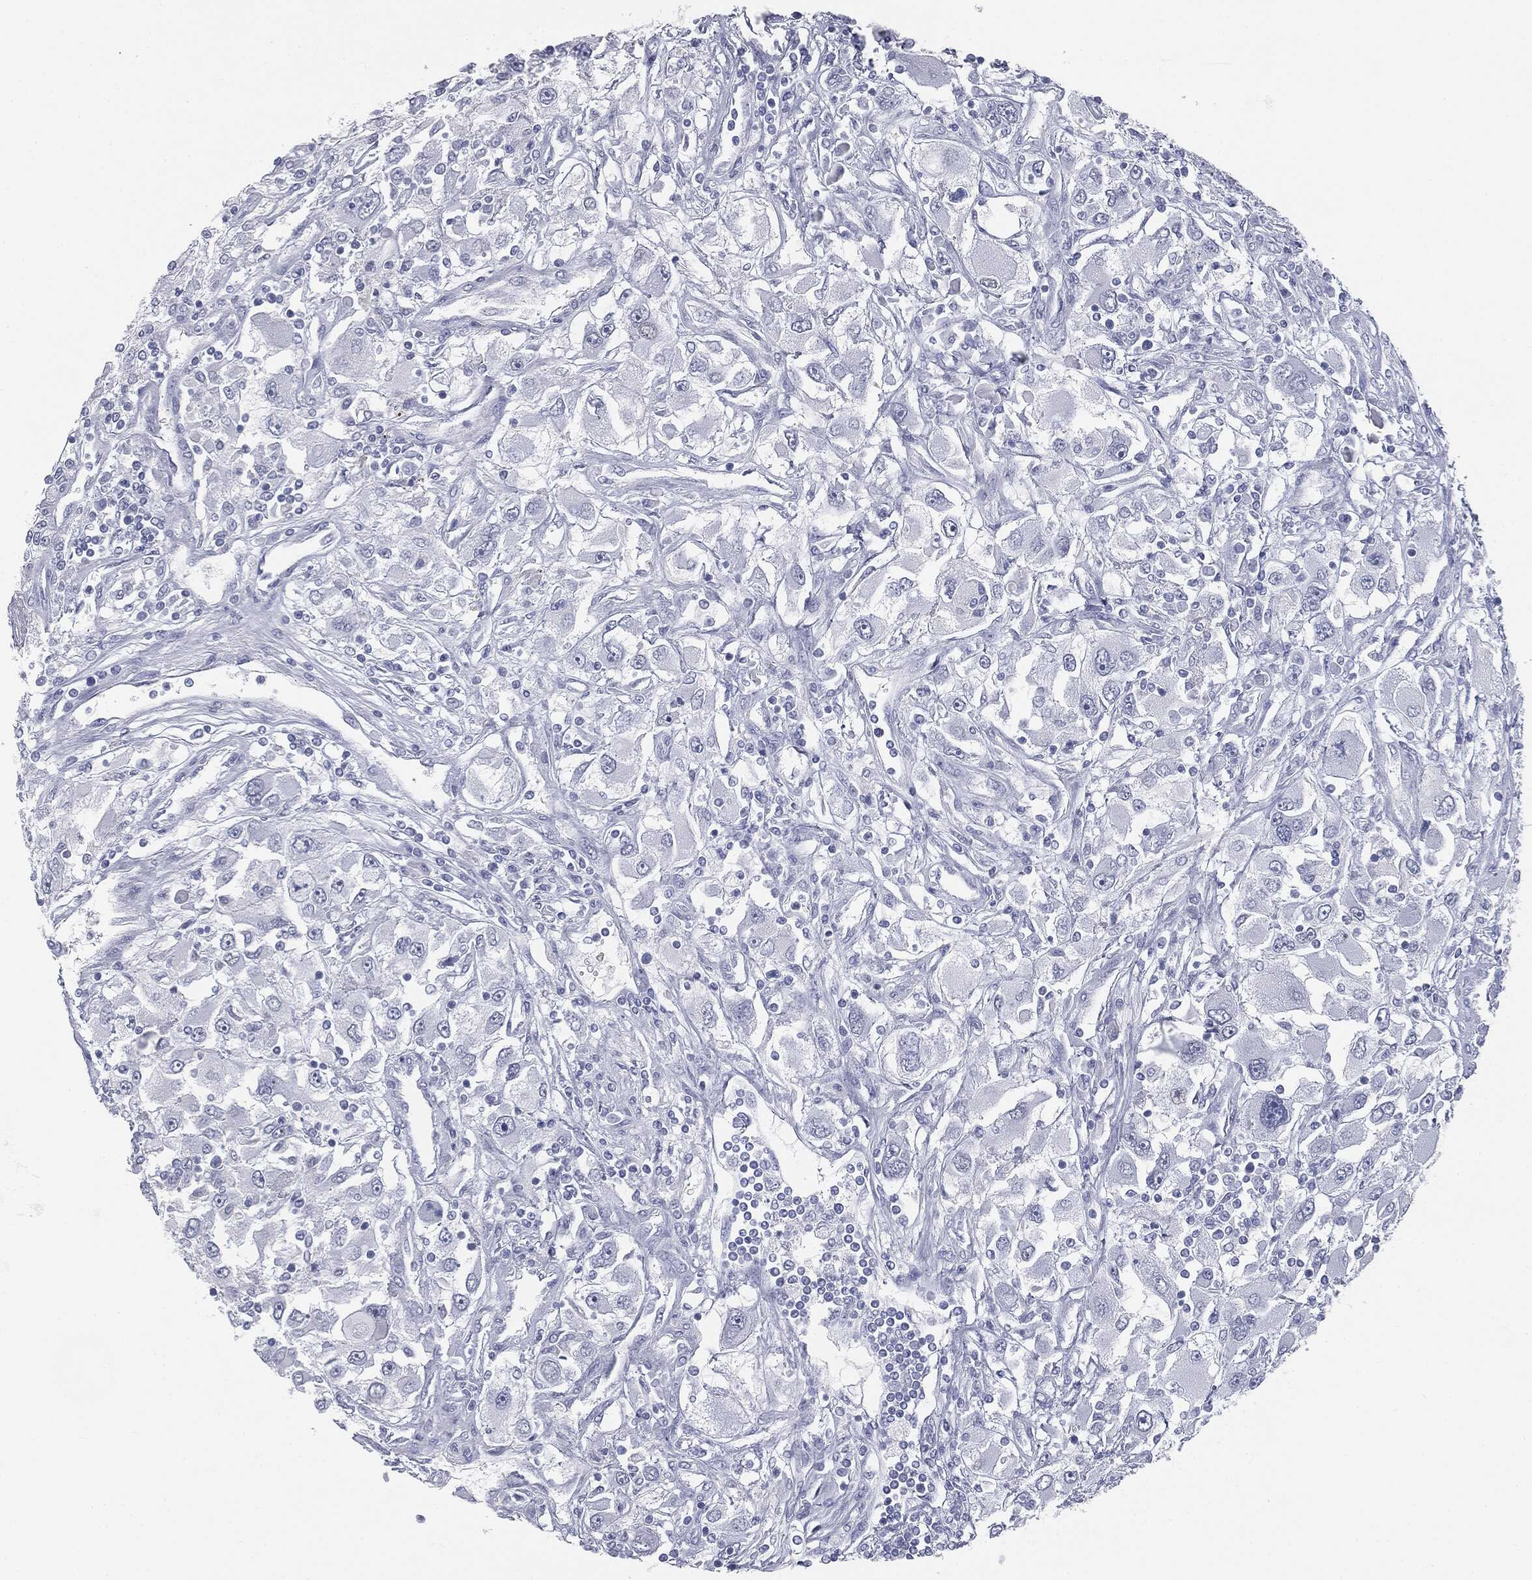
{"staining": {"intensity": "negative", "quantity": "none", "location": "none"}, "tissue": "renal cancer", "cell_type": "Tumor cells", "image_type": "cancer", "snomed": [{"axis": "morphology", "description": "Adenocarcinoma, NOS"}, {"axis": "topography", "description": "Kidney"}], "caption": "This is an immunohistochemistry photomicrograph of renal adenocarcinoma. There is no staining in tumor cells.", "gene": "TPO", "patient": {"sex": "female", "age": 52}}